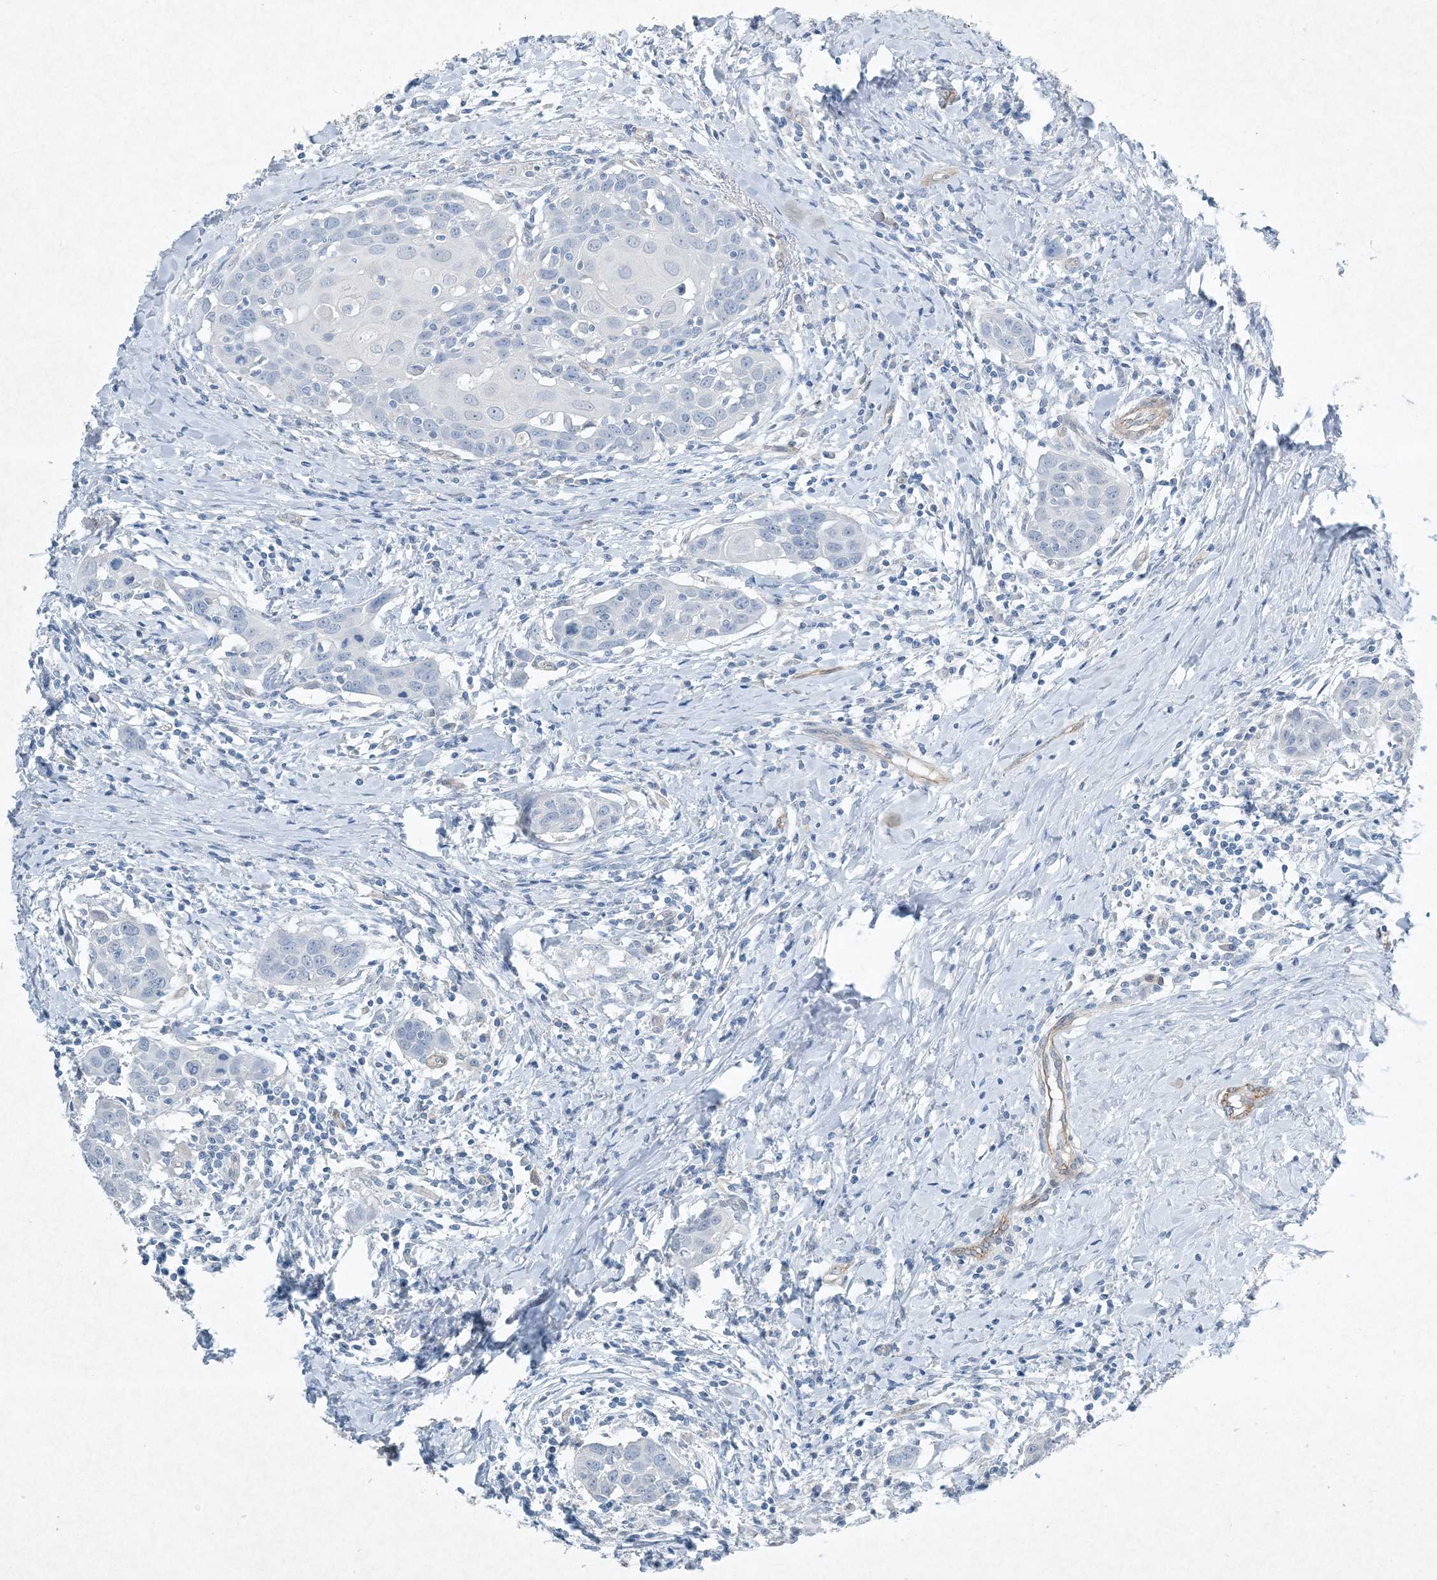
{"staining": {"intensity": "negative", "quantity": "none", "location": "none"}, "tissue": "head and neck cancer", "cell_type": "Tumor cells", "image_type": "cancer", "snomed": [{"axis": "morphology", "description": "Squamous cell carcinoma, NOS"}, {"axis": "topography", "description": "Oral tissue"}, {"axis": "topography", "description": "Head-Neck"}], "caption": "IHC micrograph of head and neck cancer (squamous cell carcinoma) stained for a protein (brown), which reveals no staining in tumor cells. Nuclei are stained in blue.", "gene": "PGM5", "patient": {"sex": "female", "age": 50}}